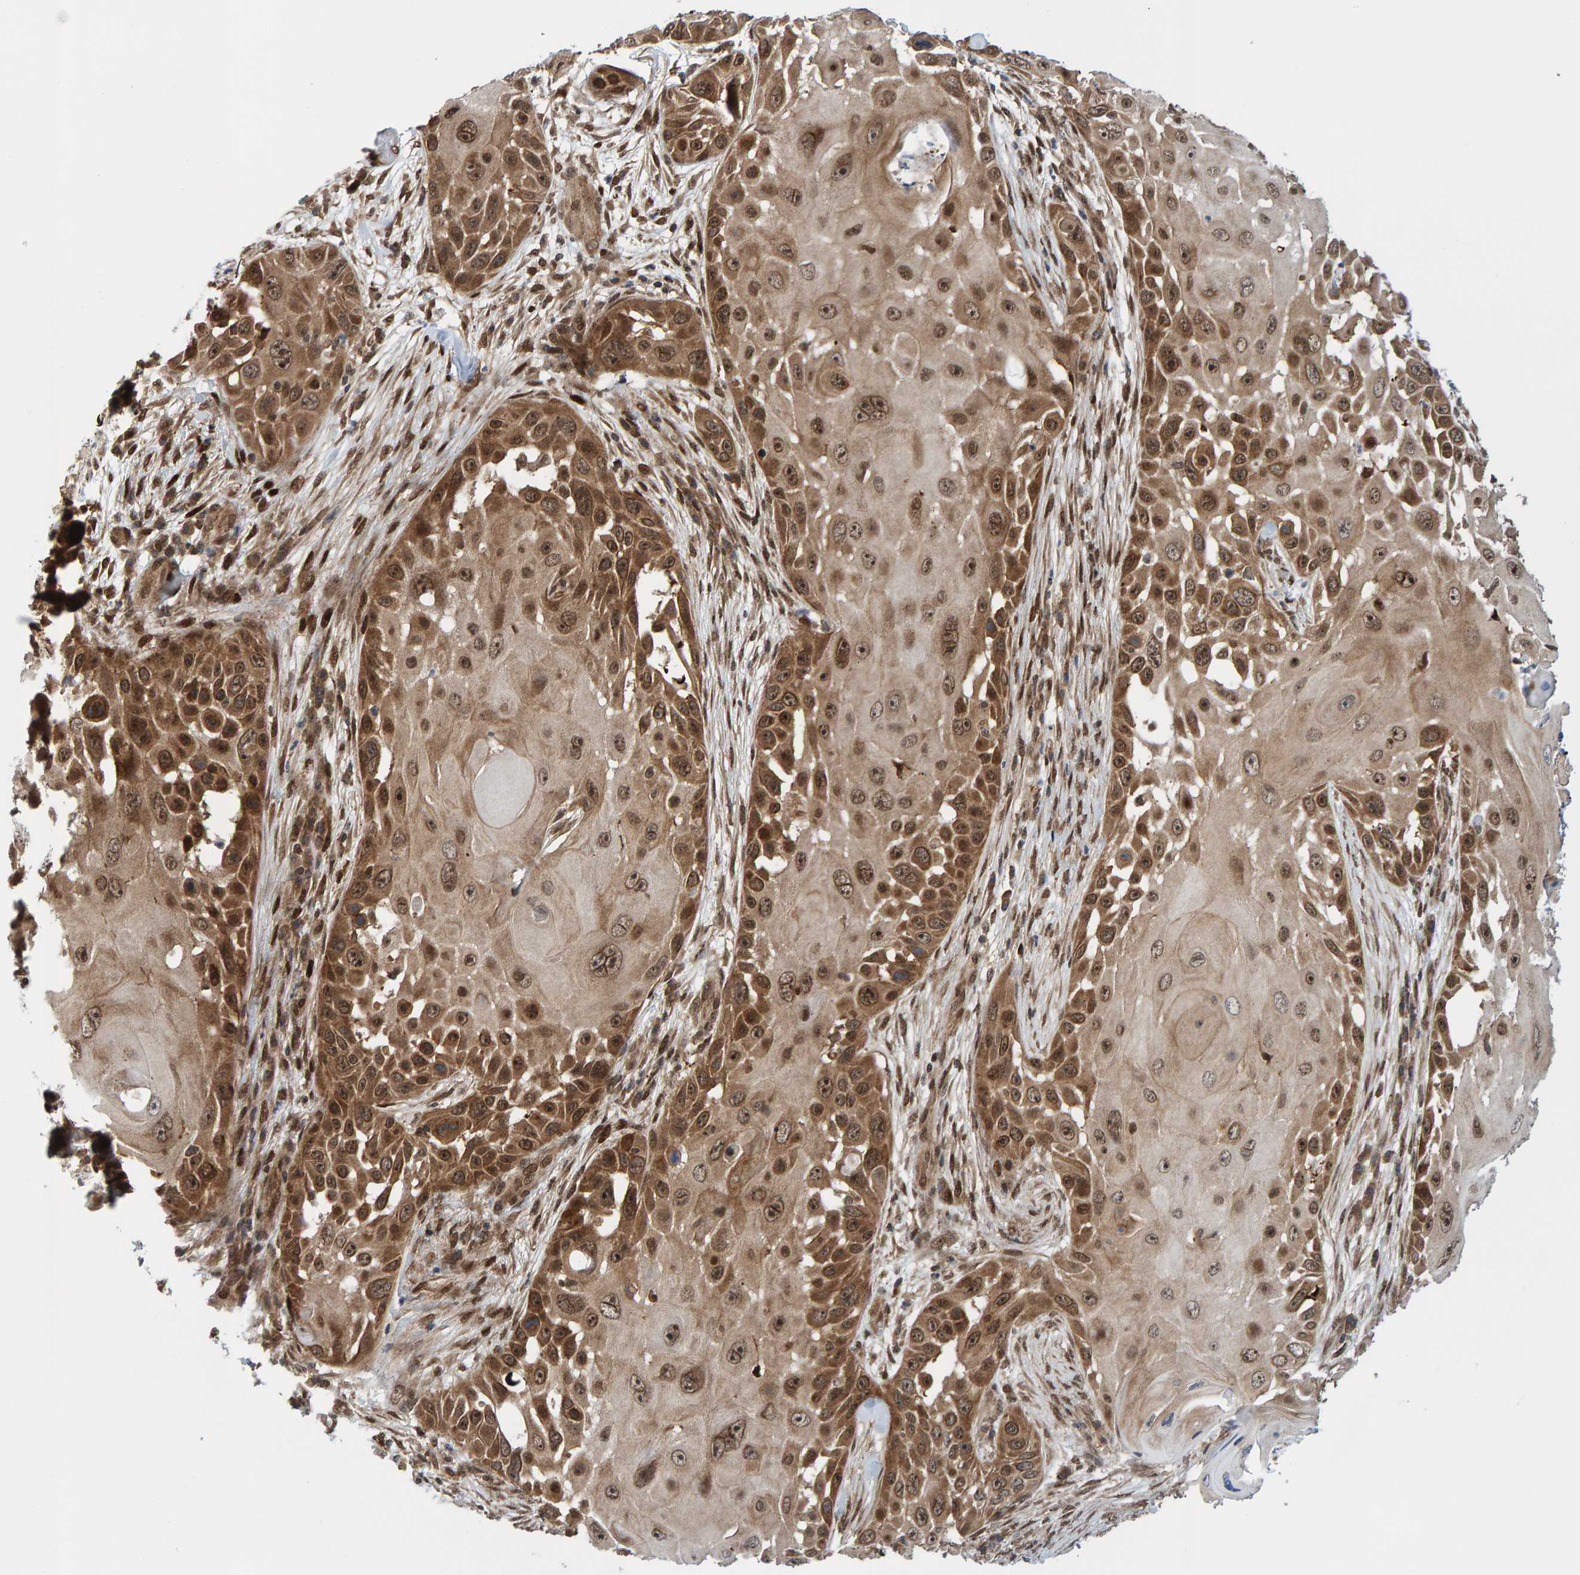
{"staining": {"intensity": "moderate", "quantity": ">75%", "location": "cytoplasmic/membranous,nuclear"}, "tissue": "skin cancer", "cell_type": "Tumor cells", "image_type": "cancer", "snomed": [{"axis": "morphology", "description": "Squamous cell carcinoma, NOS"}, {"axis": "topography", "description": "Skin"}], "caption": "Skin squamous cell carcinoma stained with DAB immunohistochemistry displays medium levels of moderate cytoplasmic/membranous and nuclear positivity in about >75% of tumor cells. Nuclei are stained in blue.", "gene": "ZNF366", "patient": {"sex": "female", "age": 44}}